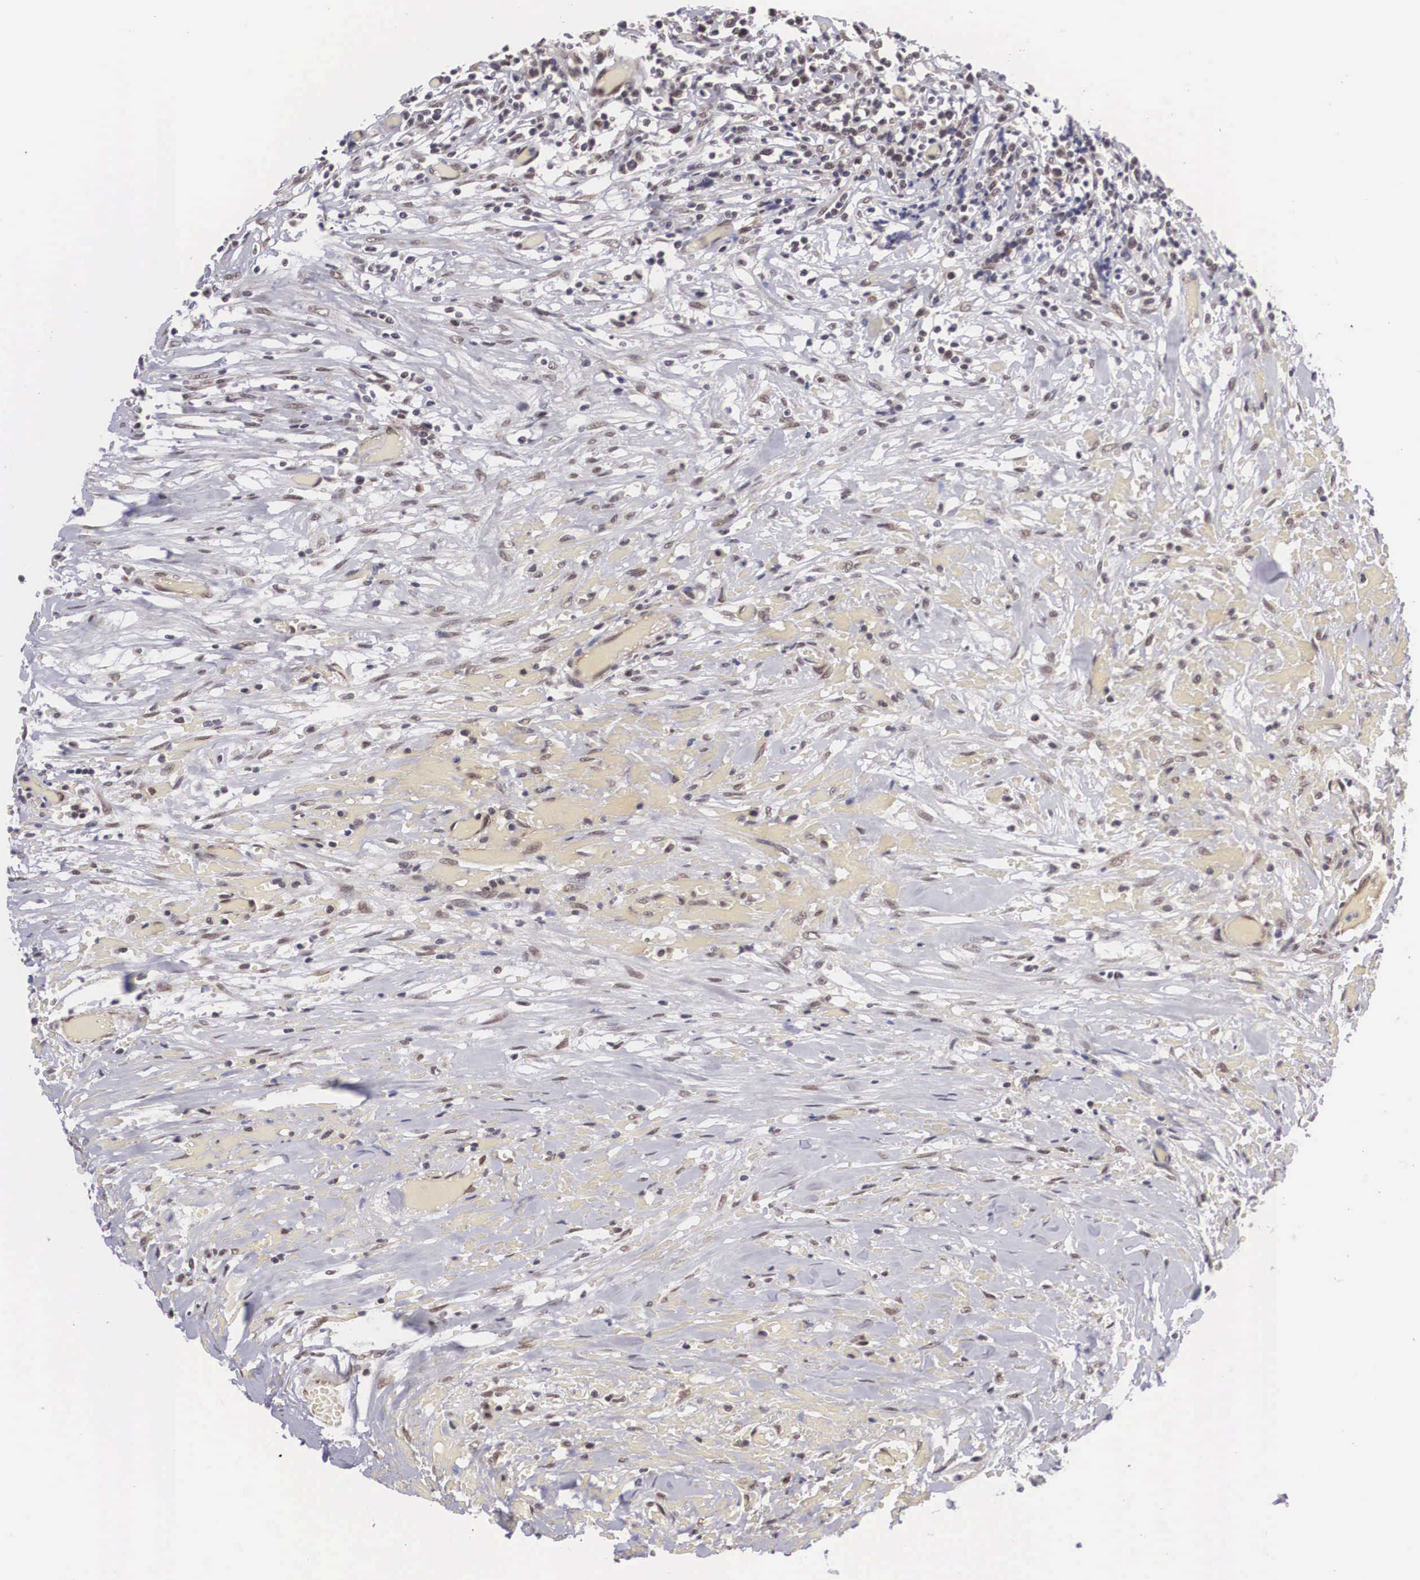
{"staining": {"intensity": "negative", "quantity": "none", "location": "none"}, "tissue": "lymphoma", "cell_type": "Tumor cells", "image_type": "cancer", "snomed": [{"axis": "morphology", "description": "Malignant lymphoma, non-Hodgkin's type, High grade"}, {"axis": "topography", "description": "Colon"}], "caption": "Tumor cells are negative for brown protein staining in lymphoma.", "gene": "MORC2", "patient": {"sex": "male", "age": 82}}